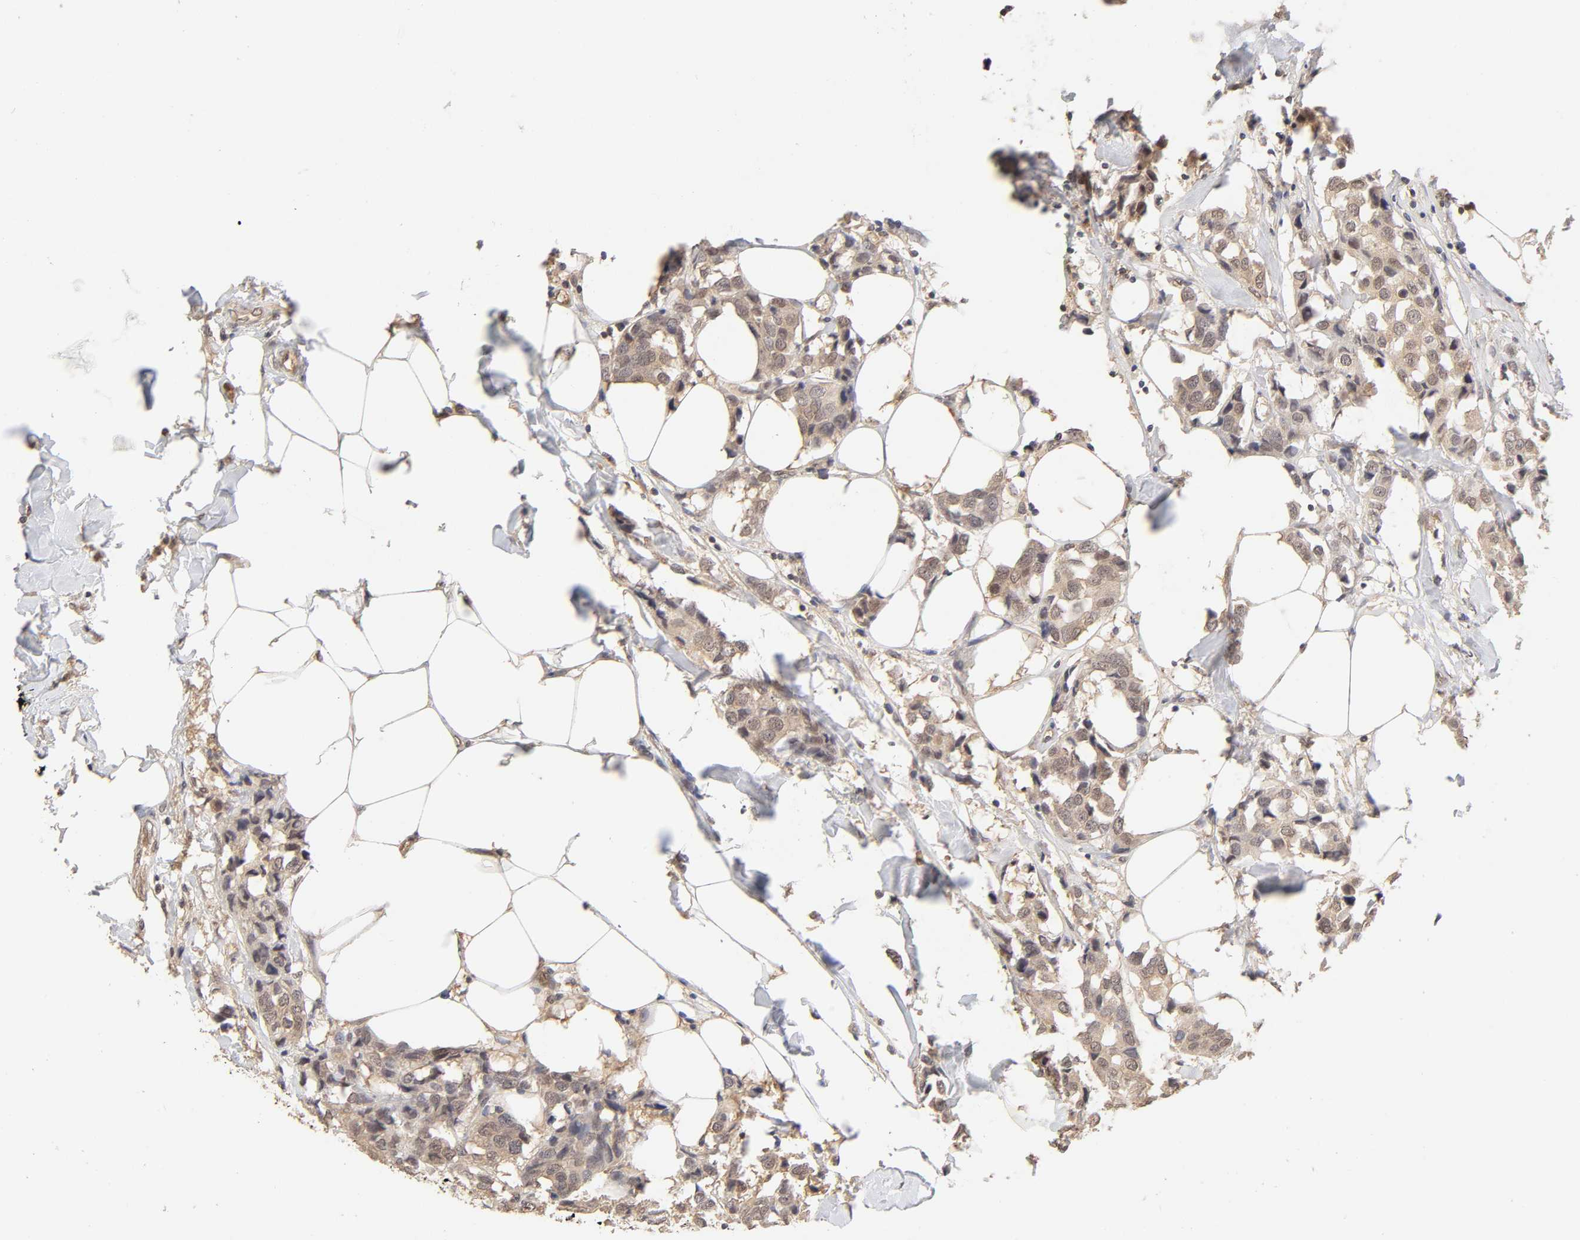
{"staining": {"intensity": "weak", "quantity": ">75%", "location": "cytoplasmic/membranous"}, "tissue": "breast cancer", "cell_type": "Tumor cells", "image_type": "cancer", "snomed": [{"axis": "morphology", "description": "Duct carcinoma"}, {"axis": "topography", "description": "Breast"}], "caption": "Breast cancer (invasive ductal carcinoma) stained for a protein (brown) demonstrates weak cytoplasmic/membranous positive positivity in approximately >75% of tumor cells.", "gene": "MAPK1", "patient": {"sex": "female", "age": 80}}